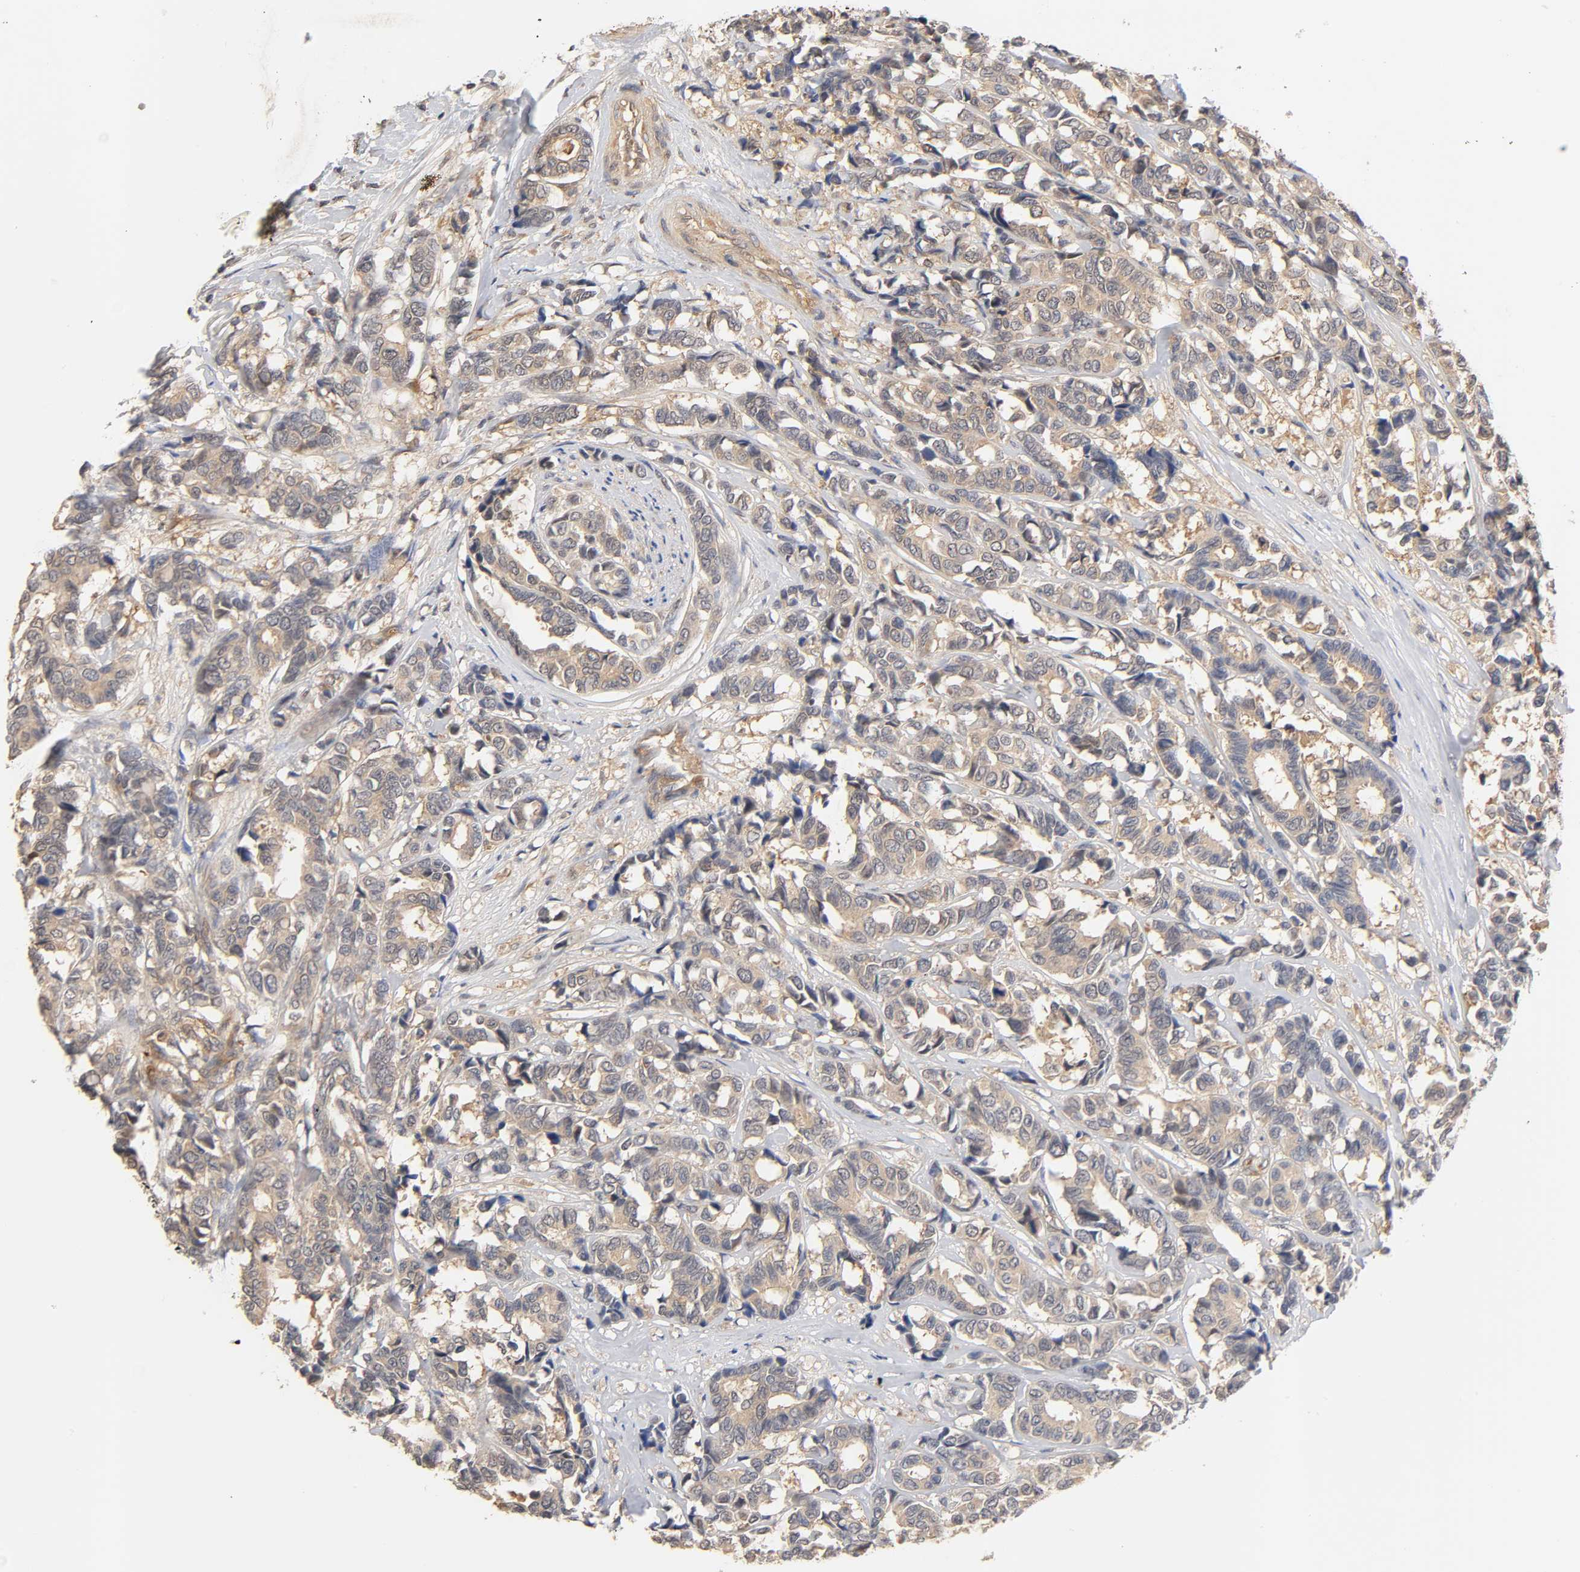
{"staining": {"intensity": "weak", "quantity": ">75%", "location": "cytoplasmic/membranous"}, "tissue": "breast cancer", "cell_type": "Tumor cells", "image_type": "cancer", "snomed": [{"axis": "morphology", "description": "Duct carcinoma"}, {"axis": "topography", "description": "Breast"}], "caption": "Immunohistochemical staining of human invasive ductal carcinoma (breast) demonstrates low levels of weak cytoplasmic/membranous protein expression in approximately >75% of tumor cells.", "gene": "PDE5A", "patient": {"sex": "female", "age": 87}}